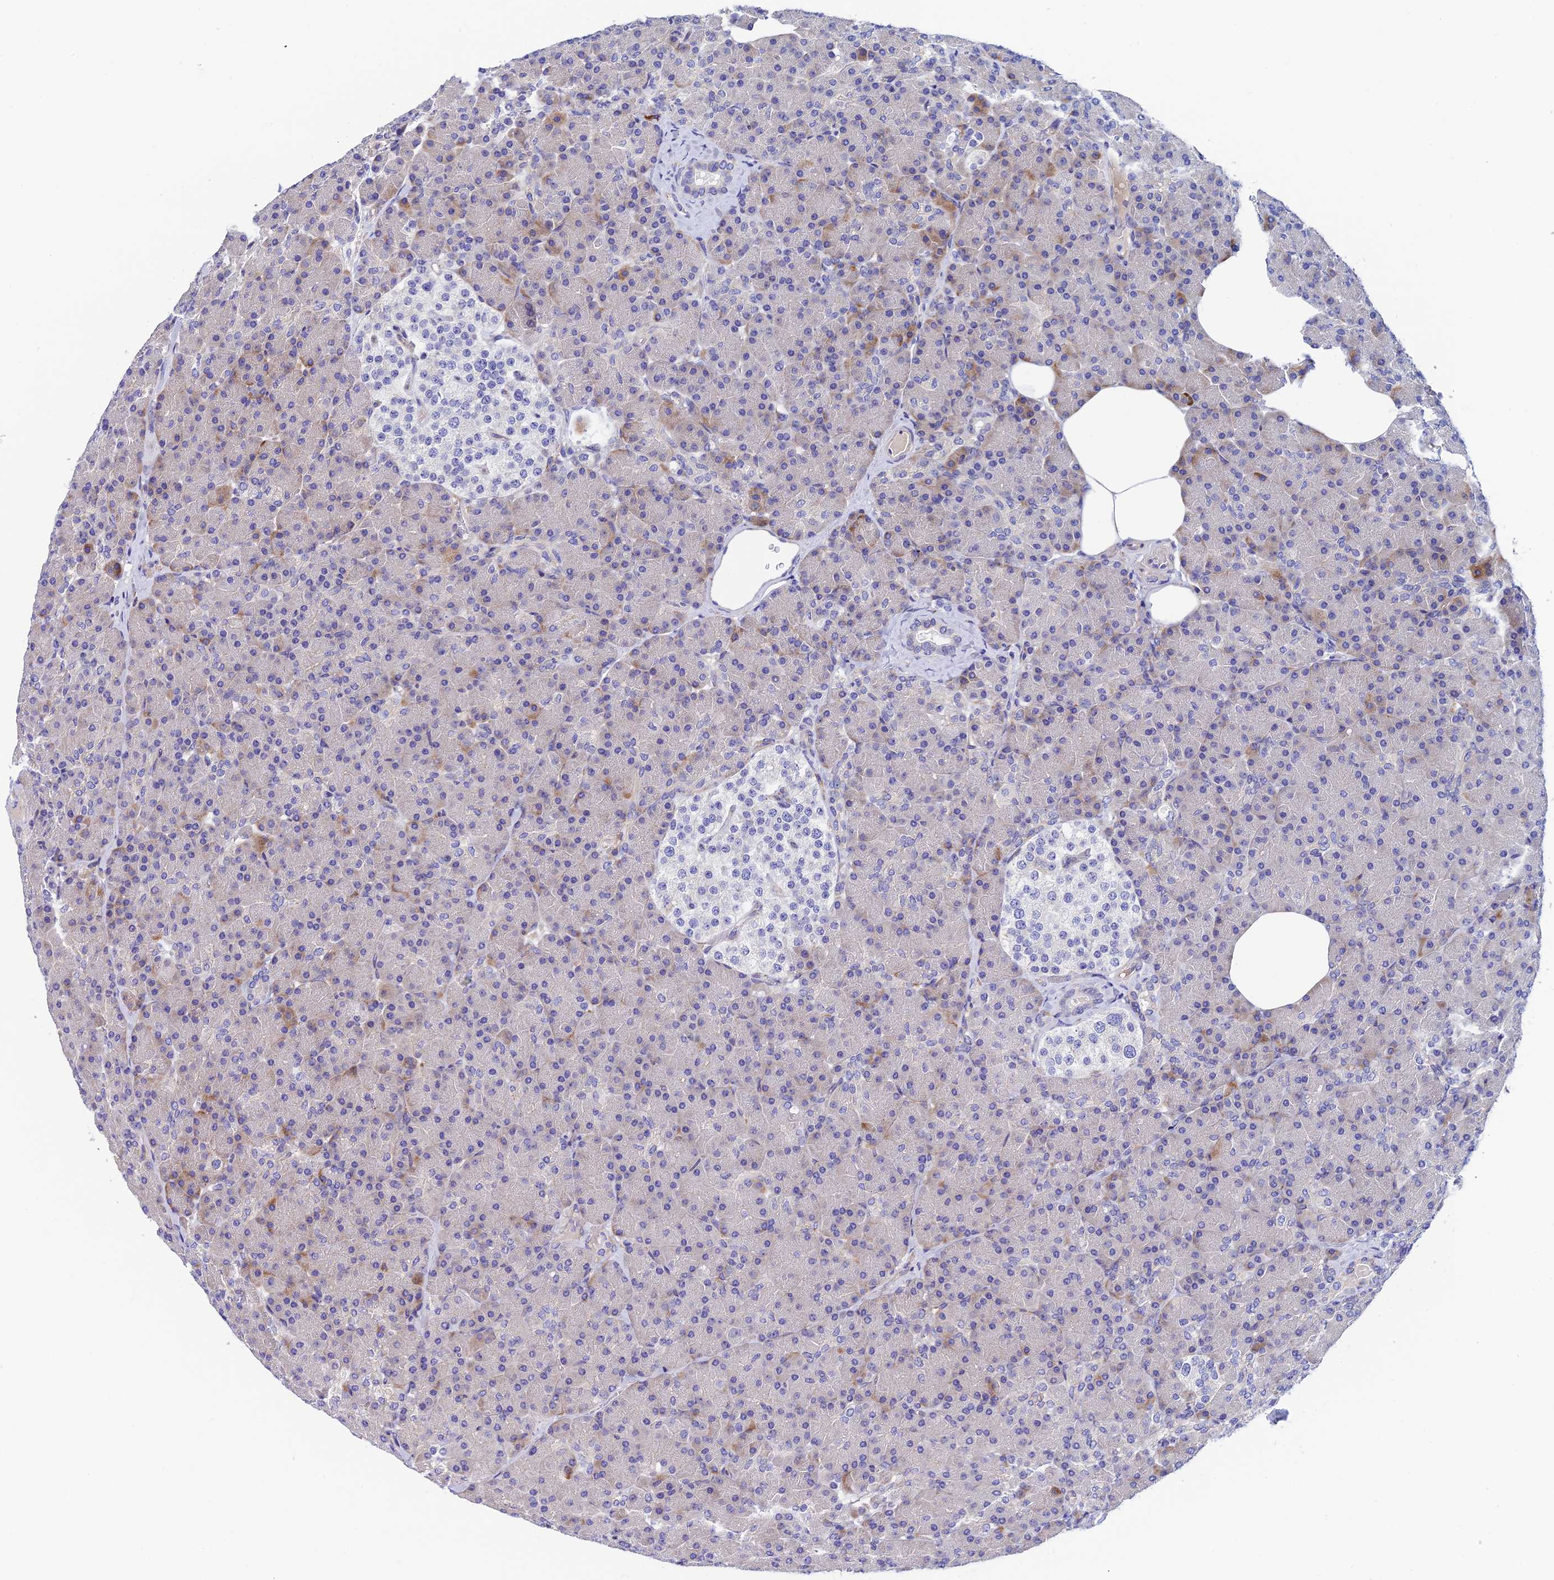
{"staining": {"intensity": "strong", "quantity": "<25%", "location": "cytoplasmic/membranous"}, "tissue": "pancreas", "cell_type": "Exocrine glandular cells", "image_type": "normal", "snomed": [{"axis": "morphology", "description": "Normal tissue, NOS"}, {"axis": "topography", "description": "Pancreas"}], "caption": "An image showing strong cytoplasmic/membranous positivity in approximately <25% of exocrine glandular cells in normal pancreas, as visualized by brown immunohistochemical staining.", "gene": "MACIR", "patient": {"sex": "female", "age": 43}}